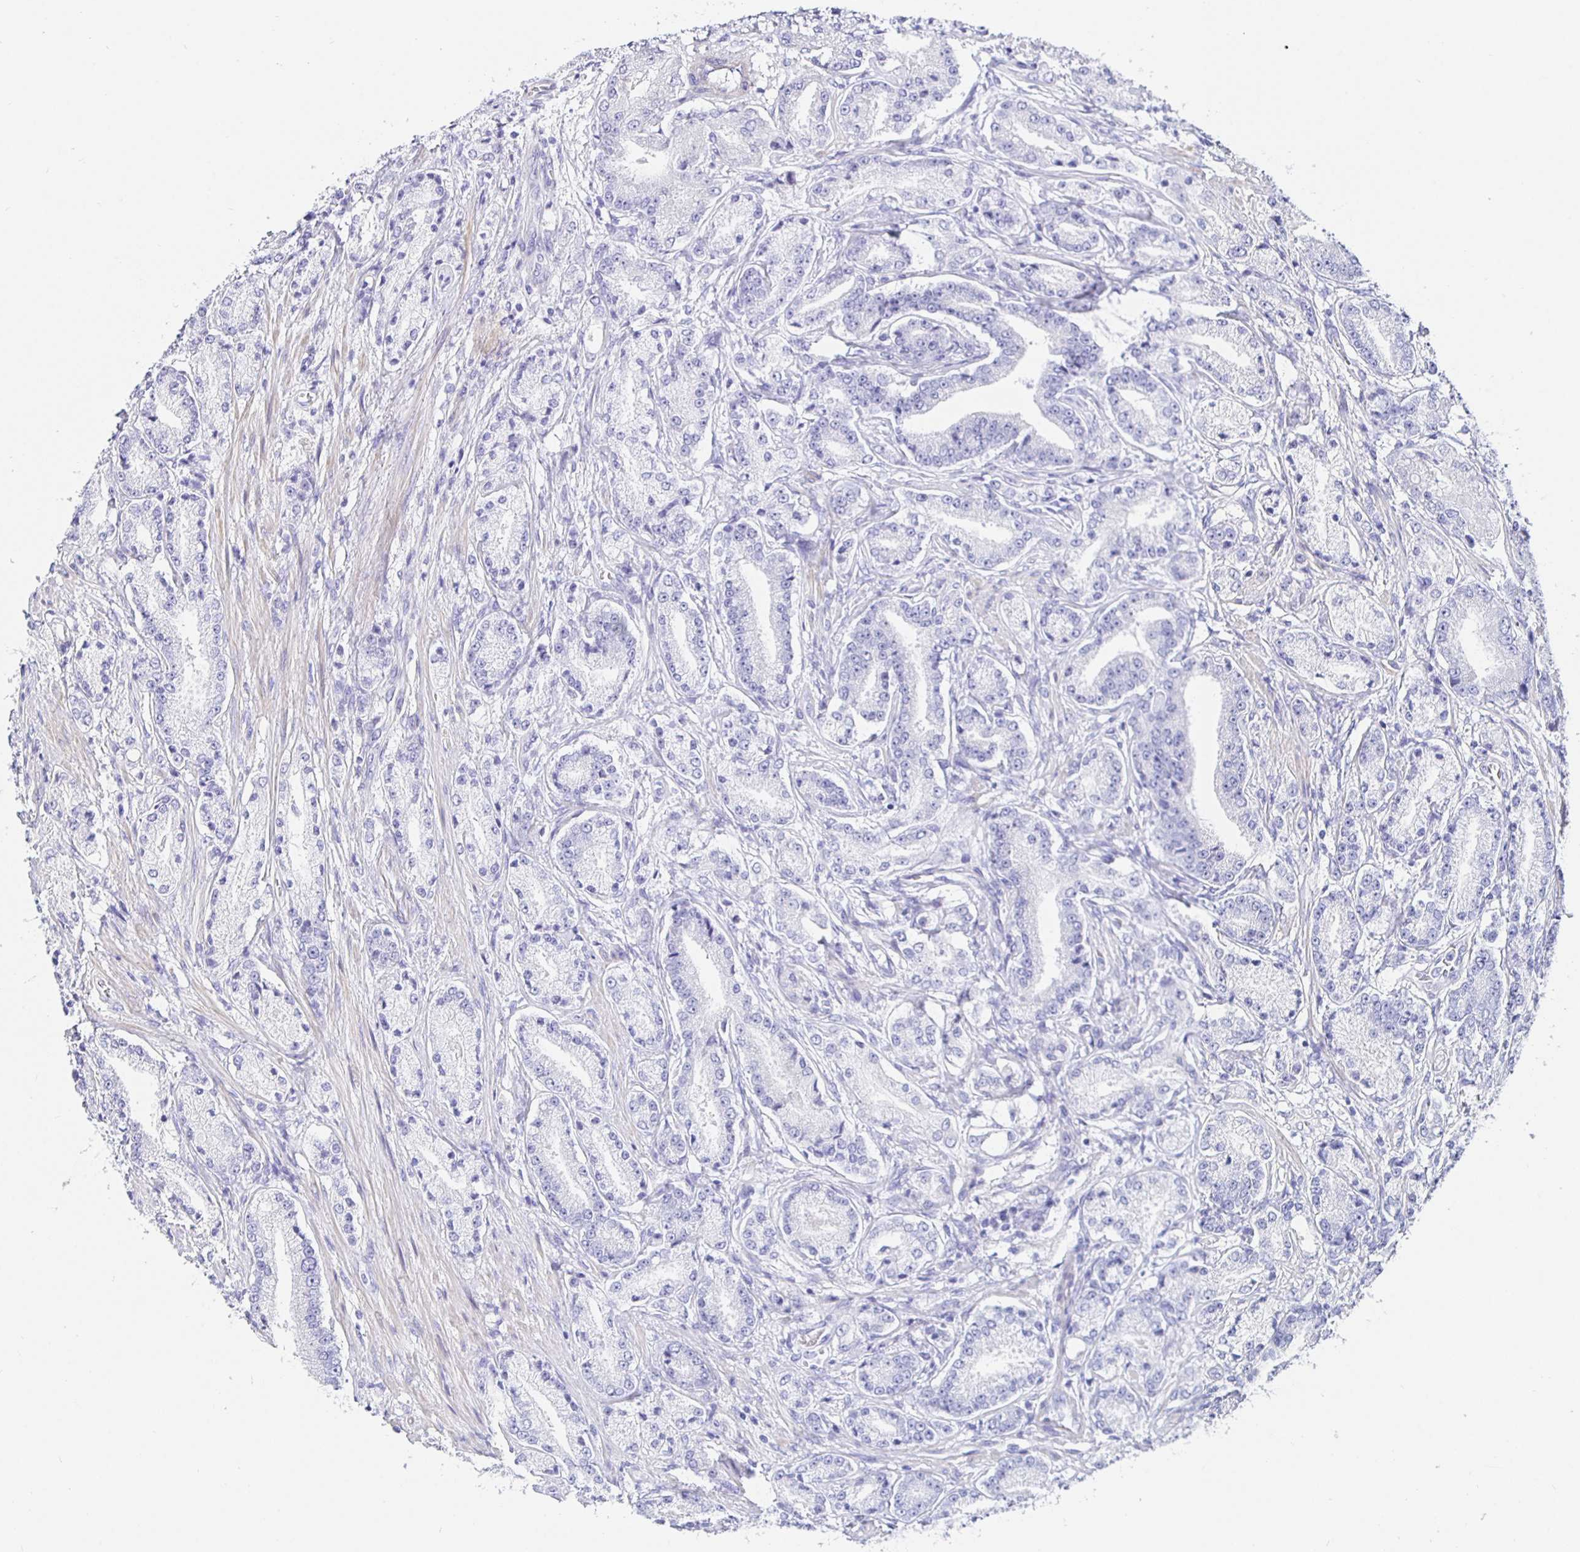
{"staining": {"intensity": "negative", "quantity": "none", "location": "none"}, "tissue": "prostate cancer", "cell_type": "Tumor cells", "image_type": "cancer", "snomed": [{"axis": "morphology", "description": "Adenocarcinoma, High grade"}, {"axis": "topography", "description": "Prostate and seminal vesicle, NOS"}], "caption": "There is no significant expression in tumor cells of high-grade adenocarcinoma (prostate).", "gene": "HSPA4L", "patient": {"sex": "male", "age": 61}}